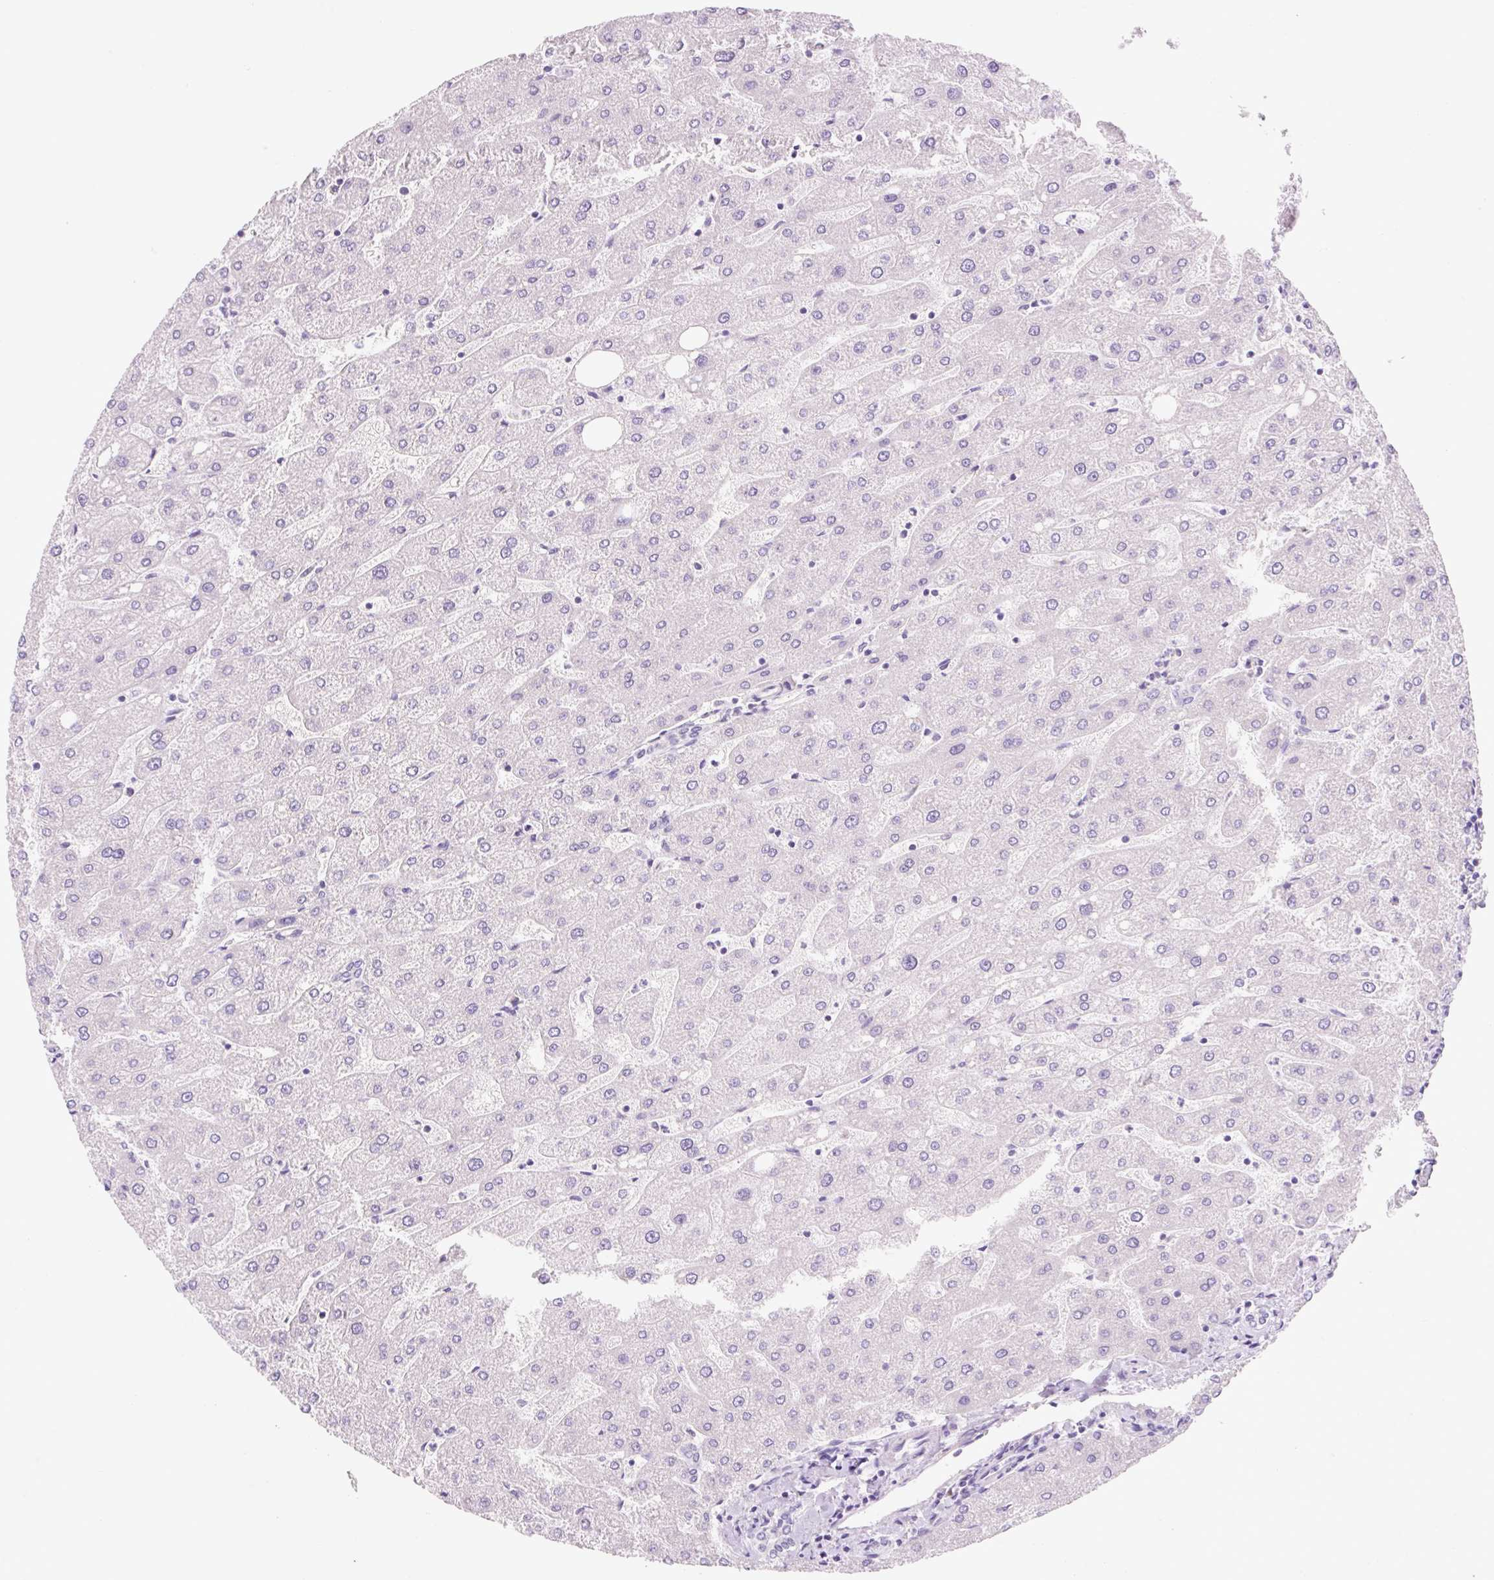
{"staining": {"intensity": "negative", "quantity": "none", "location": "none"}, "tissue": "liver", "cell_type": "Cholangiocytes", "image_type": "normal", "snomed": [{"axis": "morphology", "description": "Normal tissue, NOS"}, {"axis": "topography", "description": "Liver"}], "caption": "This is an immunohistochemistry (IHC) histopathology image of normal human liver. There is no positivity in cholangiocytes.", "gene": "CELF6", "patient": {"sex": "male", "age": 67}}